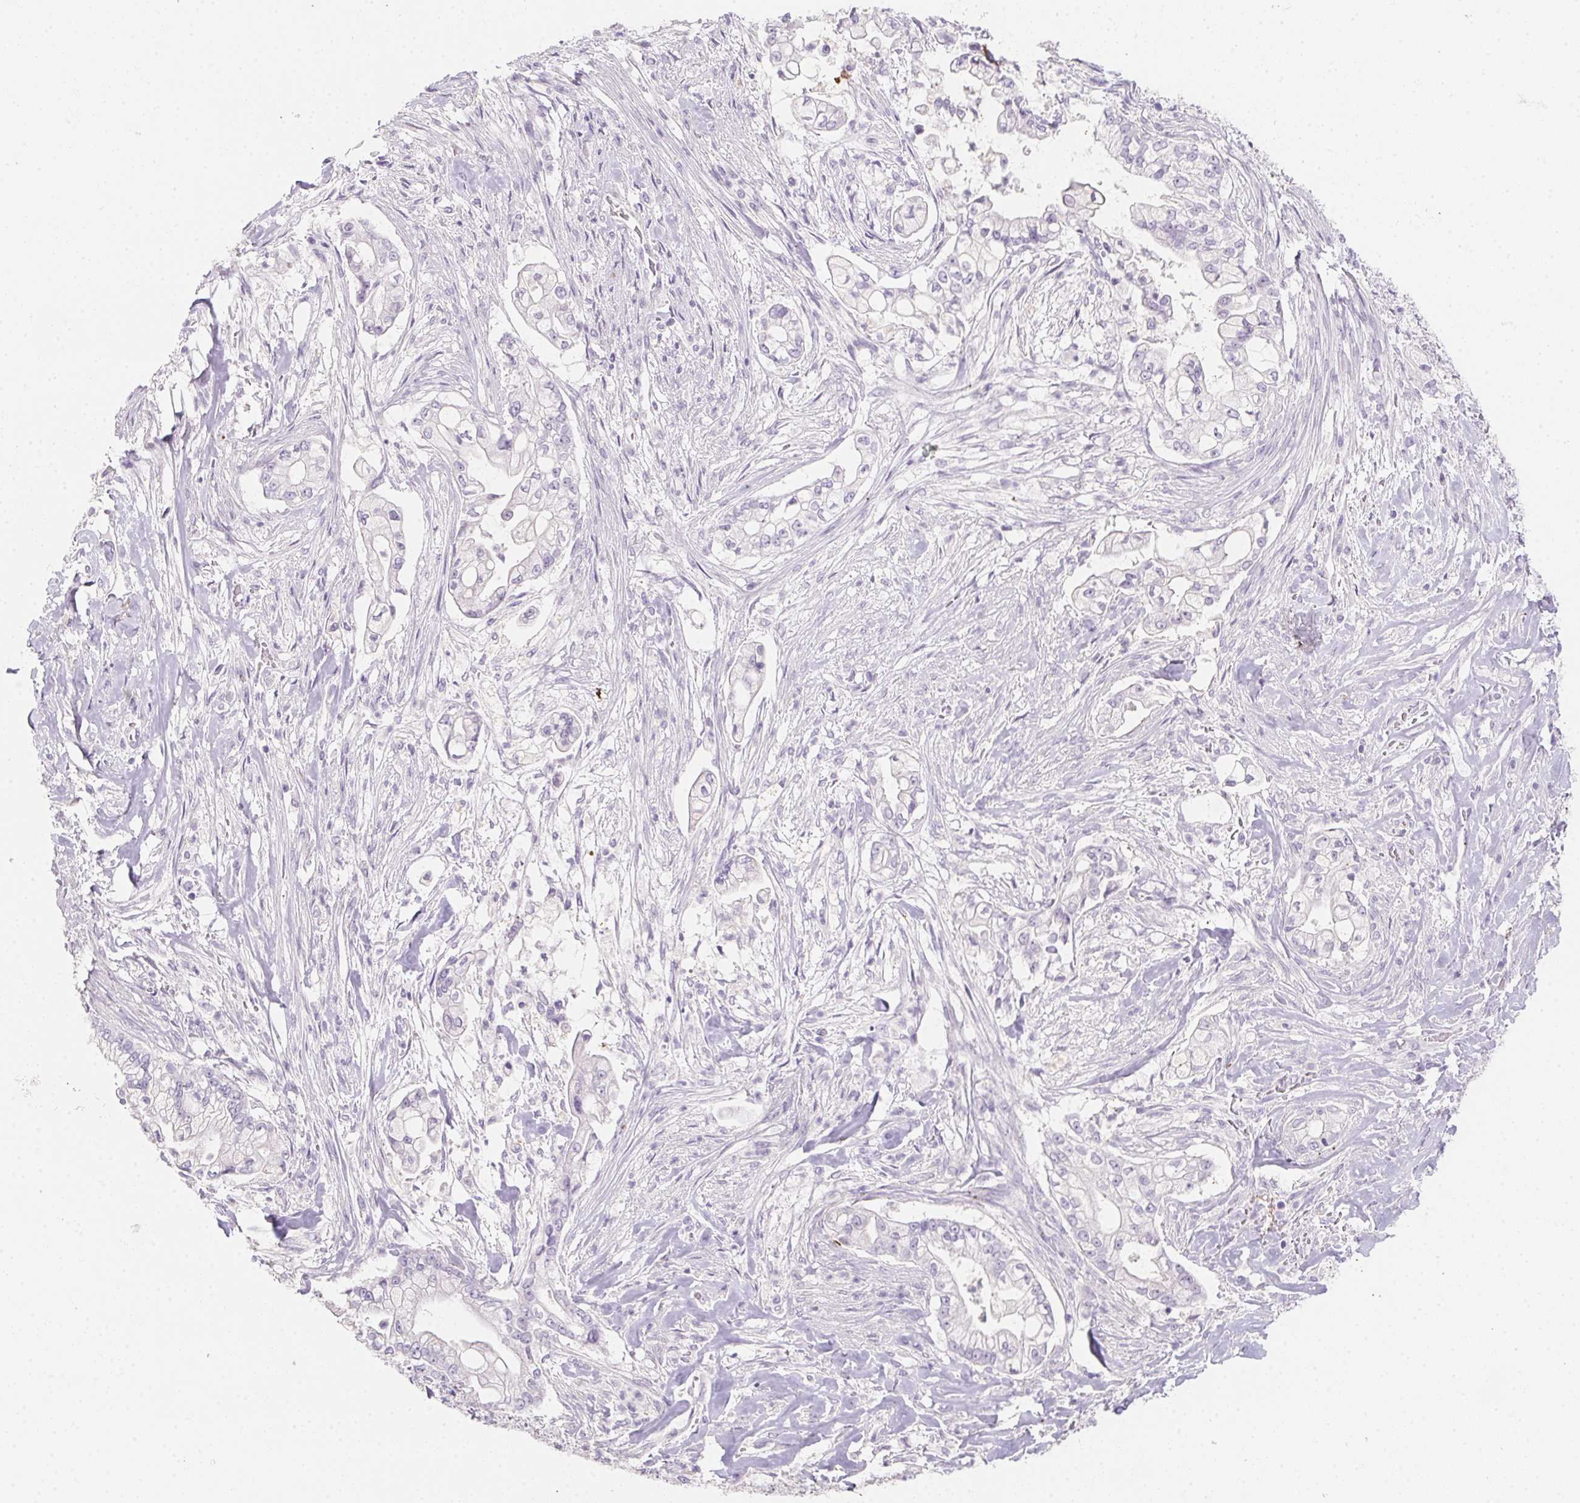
{"staining": {"intensity": "negative", "quantity": "none", "location": "none"}, "tissue": "pancreatic cancer", "cell_type": "Tumor cells", "image_type": "cancer", "snomed": [{"axis": "morphology", "description": "Adenocarcinoma, NOS"}, {"axis": "topography", "description": "Pancreas"}], "caption": "A high-resolution micrograph shows immunohistochemistry (IHC) staining of pancreatic cancer, which reveals no significant staining in tumor cells.", "gene": "MYL4", "patient": {"sex": "female", "age": 69}}